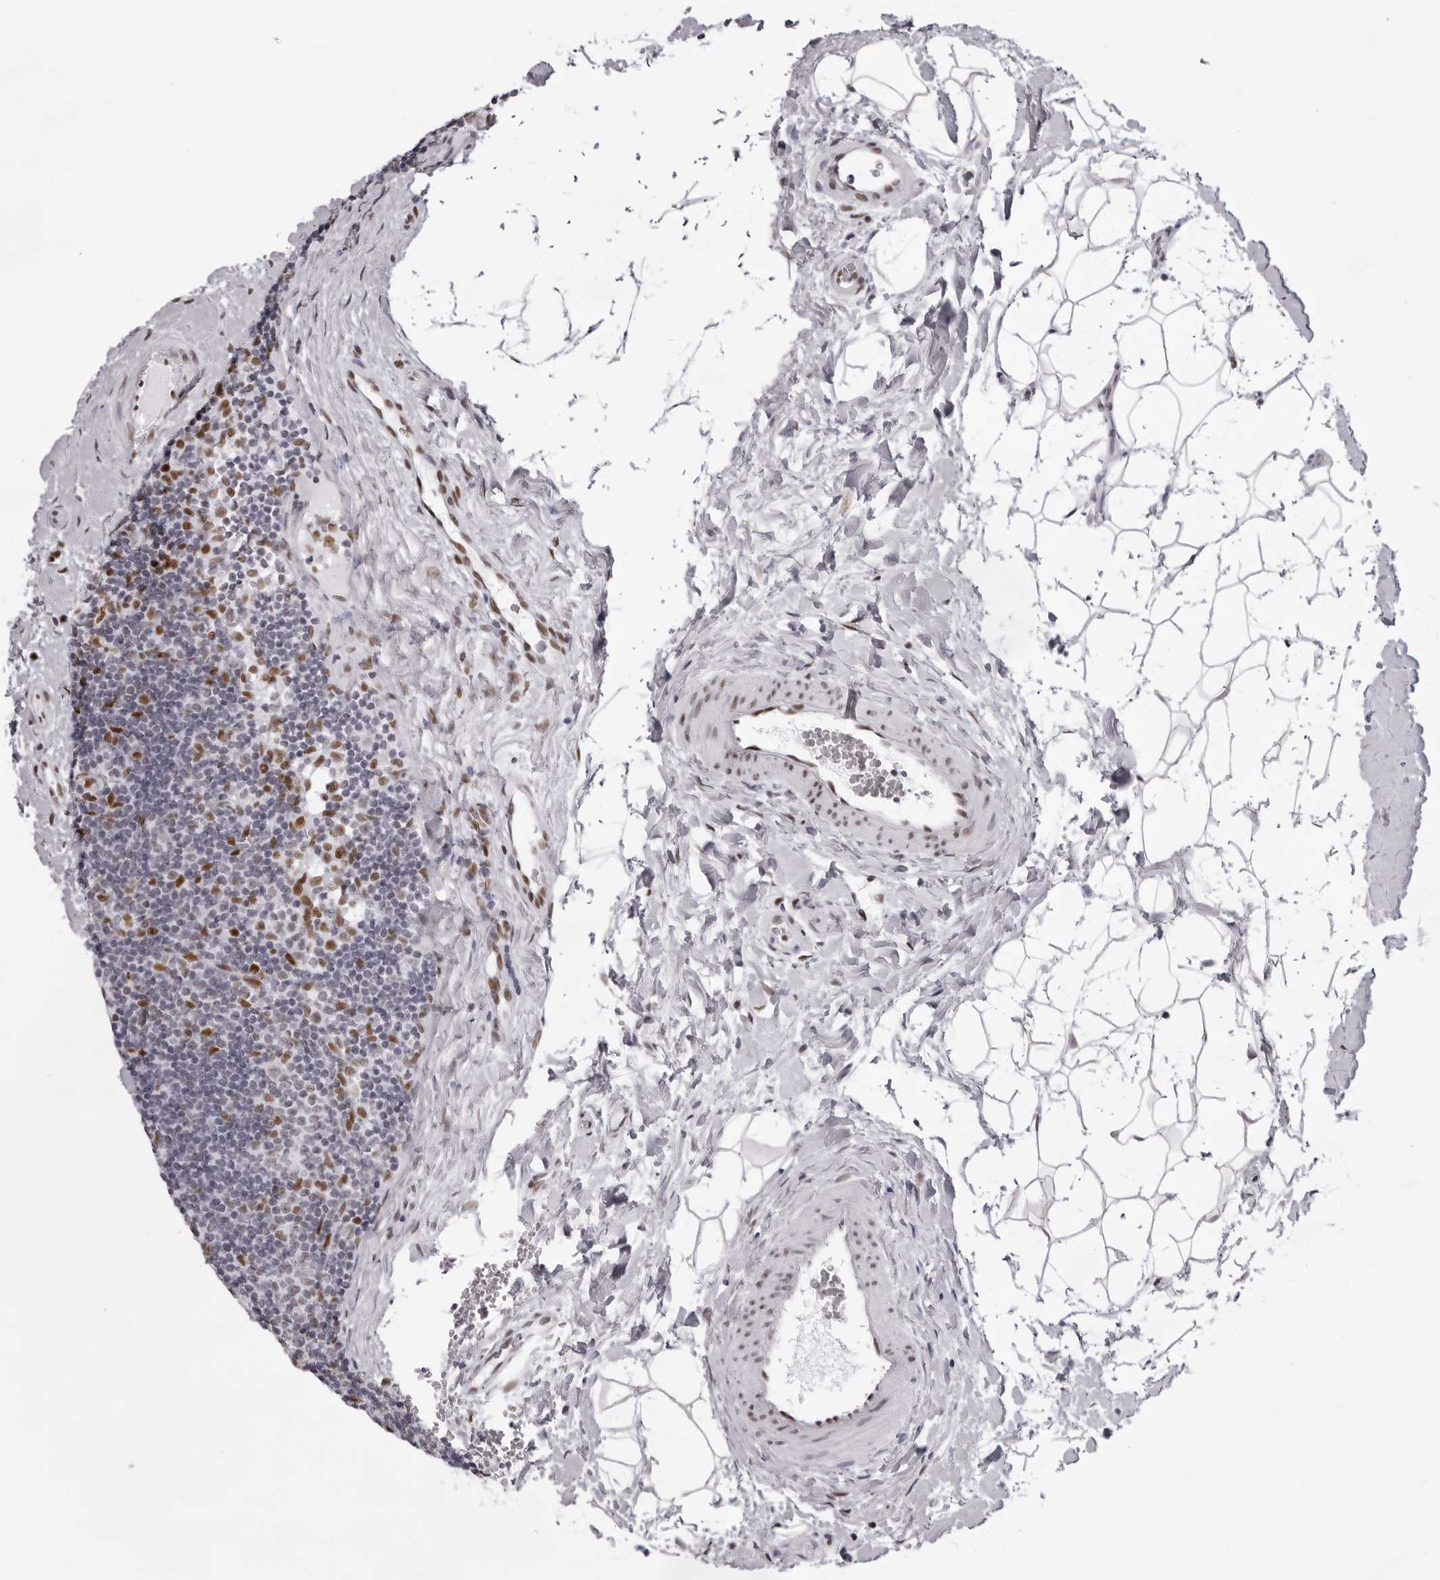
{"staining": {"intensity": "moderate", "quantity": "<25%", "location": "nuclear"}, "tissue": "lymph node", "cell_type": "Germinal center cells", "image_type": "normal", "snomed": [{"axis": "morphology", "description": "Normal tissue, NOS"}, {"axis": "topography", "description": "Lymph node"}], "caption": "This histopathology image reveals benign lymph node stained with immunohistochemistry (IHC) to label a protein in brown. The nuclear of germinal center cells show moderate positivity for the protein. Nuclei are counter-stained blue.", "gene": "IRF2BP2", "patient": {"sex": "female", "age": 22}}